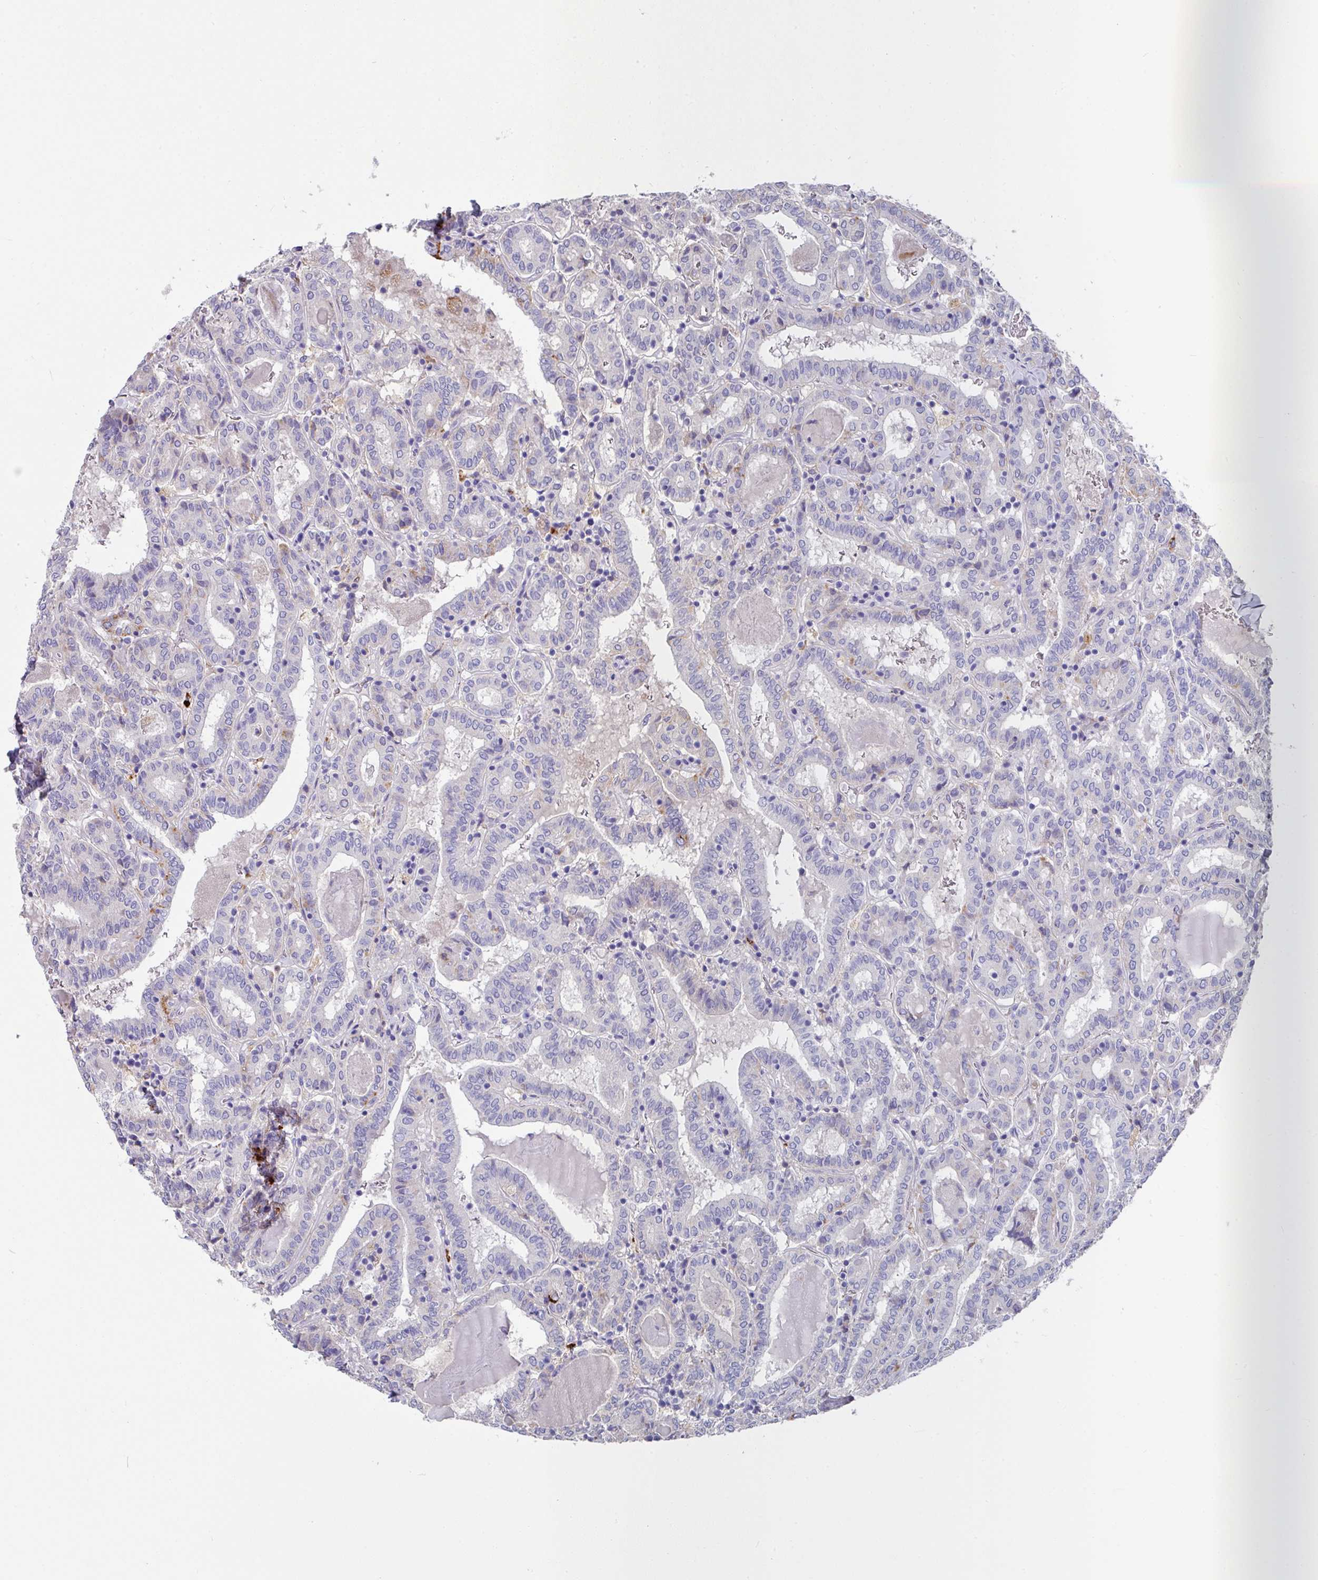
{"staining": {"intensity": "negative", "quantity": "none", "location": "none"}, "tissue": "thyroid cancer", "cell_type": "Tumor cells", "image_type": "cancer", "snomed": [{"axis": "morphology", "description": "Papillary adenocarcinoma, NOS"}, {"axis": "topography", "description": "Thyroid gland"}], "caption": "The immunohistochemistry histopathology image has no significant staining in tumor cells of thyroid cancer tissue.", "gene": "CPVL", "patient": {"sex": "female", "age": 72}}